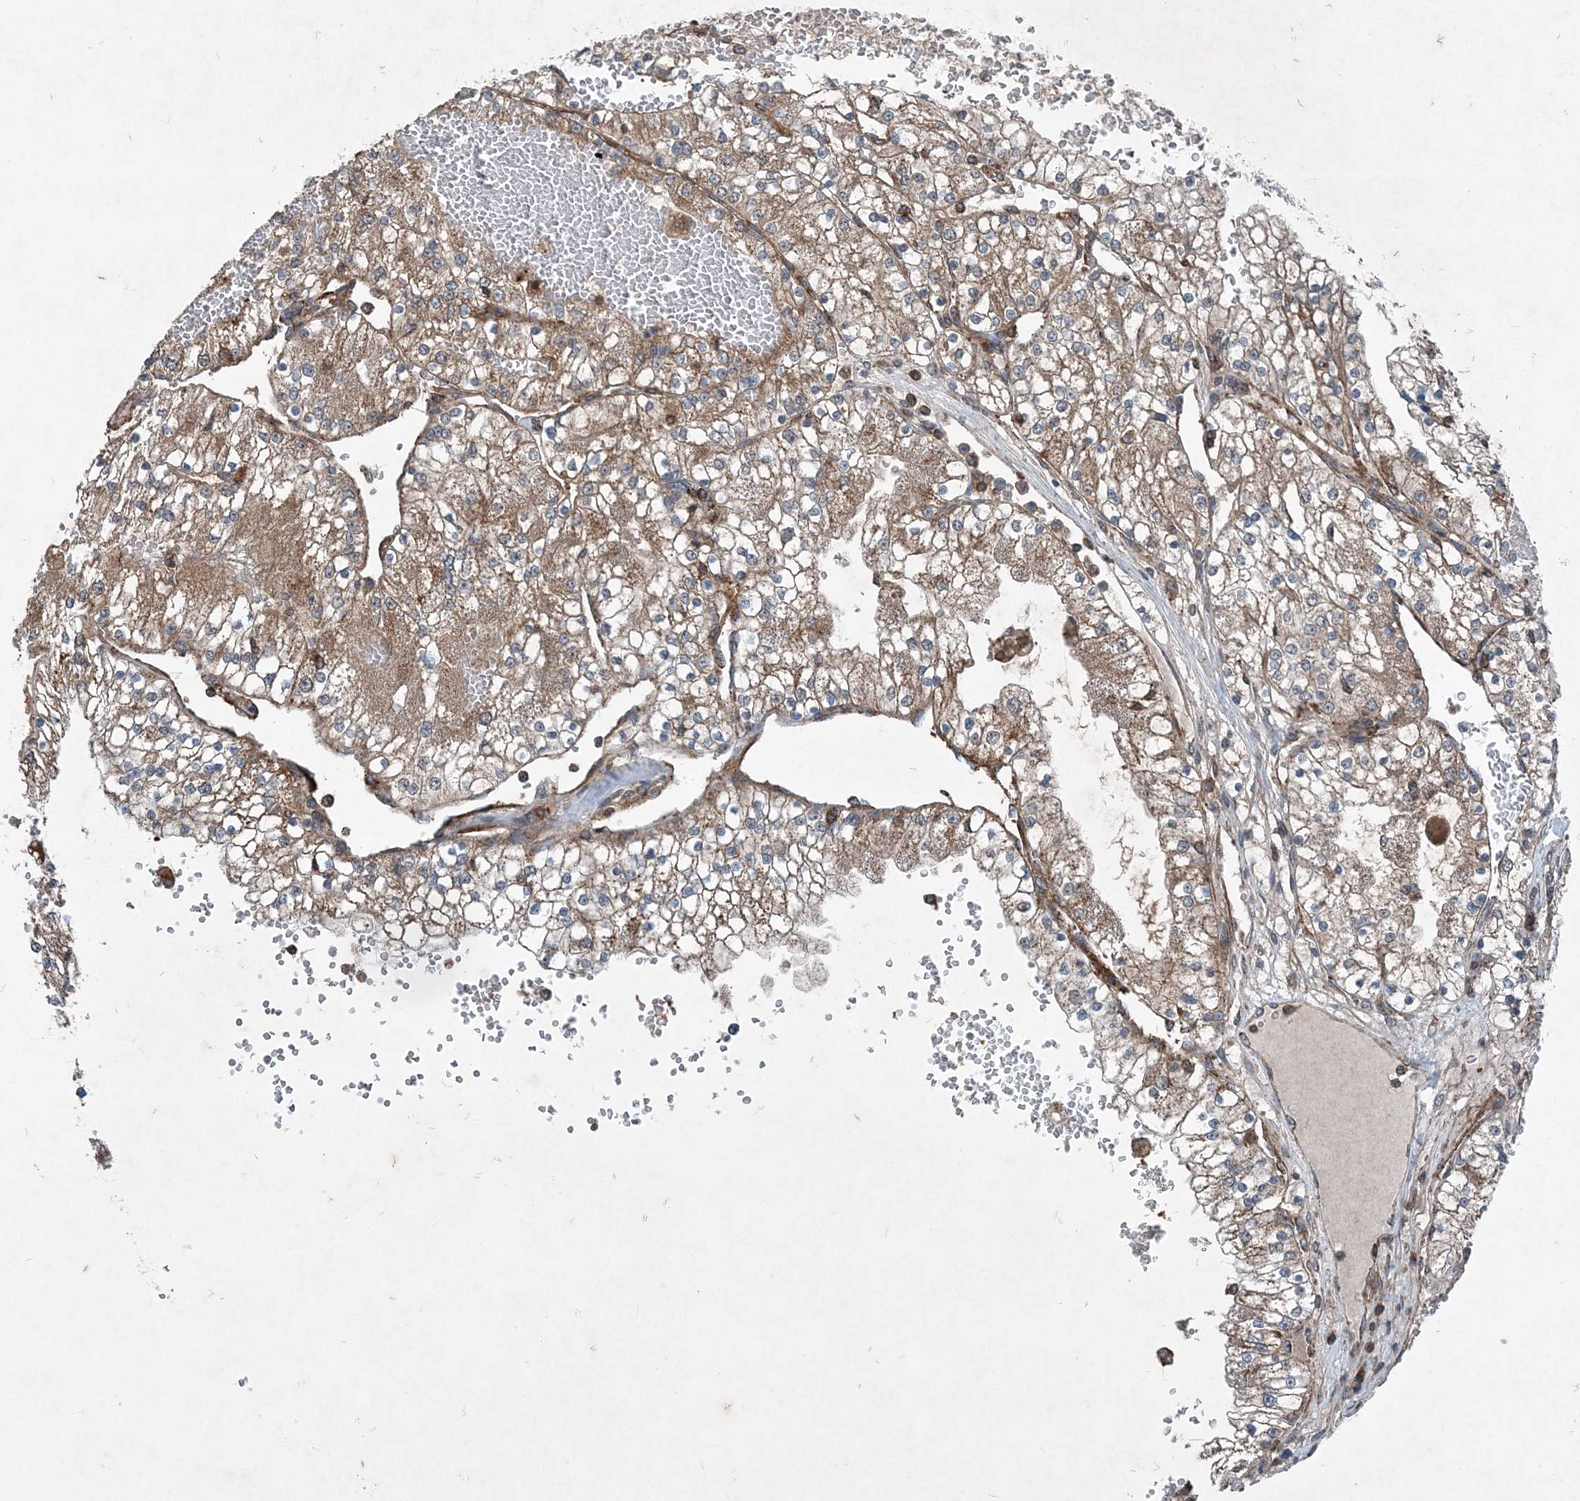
{"staining": {"intensity": "moderate", "quantity": "25%-75%", "location": "cytoplasmic/membranous"}, "tissue": "renal cancer", "cell_type": "Tumor cells", "image_type": "cancer", "snomed": [{"axis": "morphology", "description": "Normal tissue, NOS"}, {"axis": "morphology", "description": "Adenocarcinoma, NOS"}, {"axis": "topography", "description": "Kidney"}], "caption": "High-power microscopy captured an immunohistochemistry image of renal cancer (adenocarcinoma), revealing moderate cytoplasmic/membranous staining in approximately 25%-75% of tumor cells.", "gene": "NDUFA2", "patient": {"sex": "male", "age": 68}}